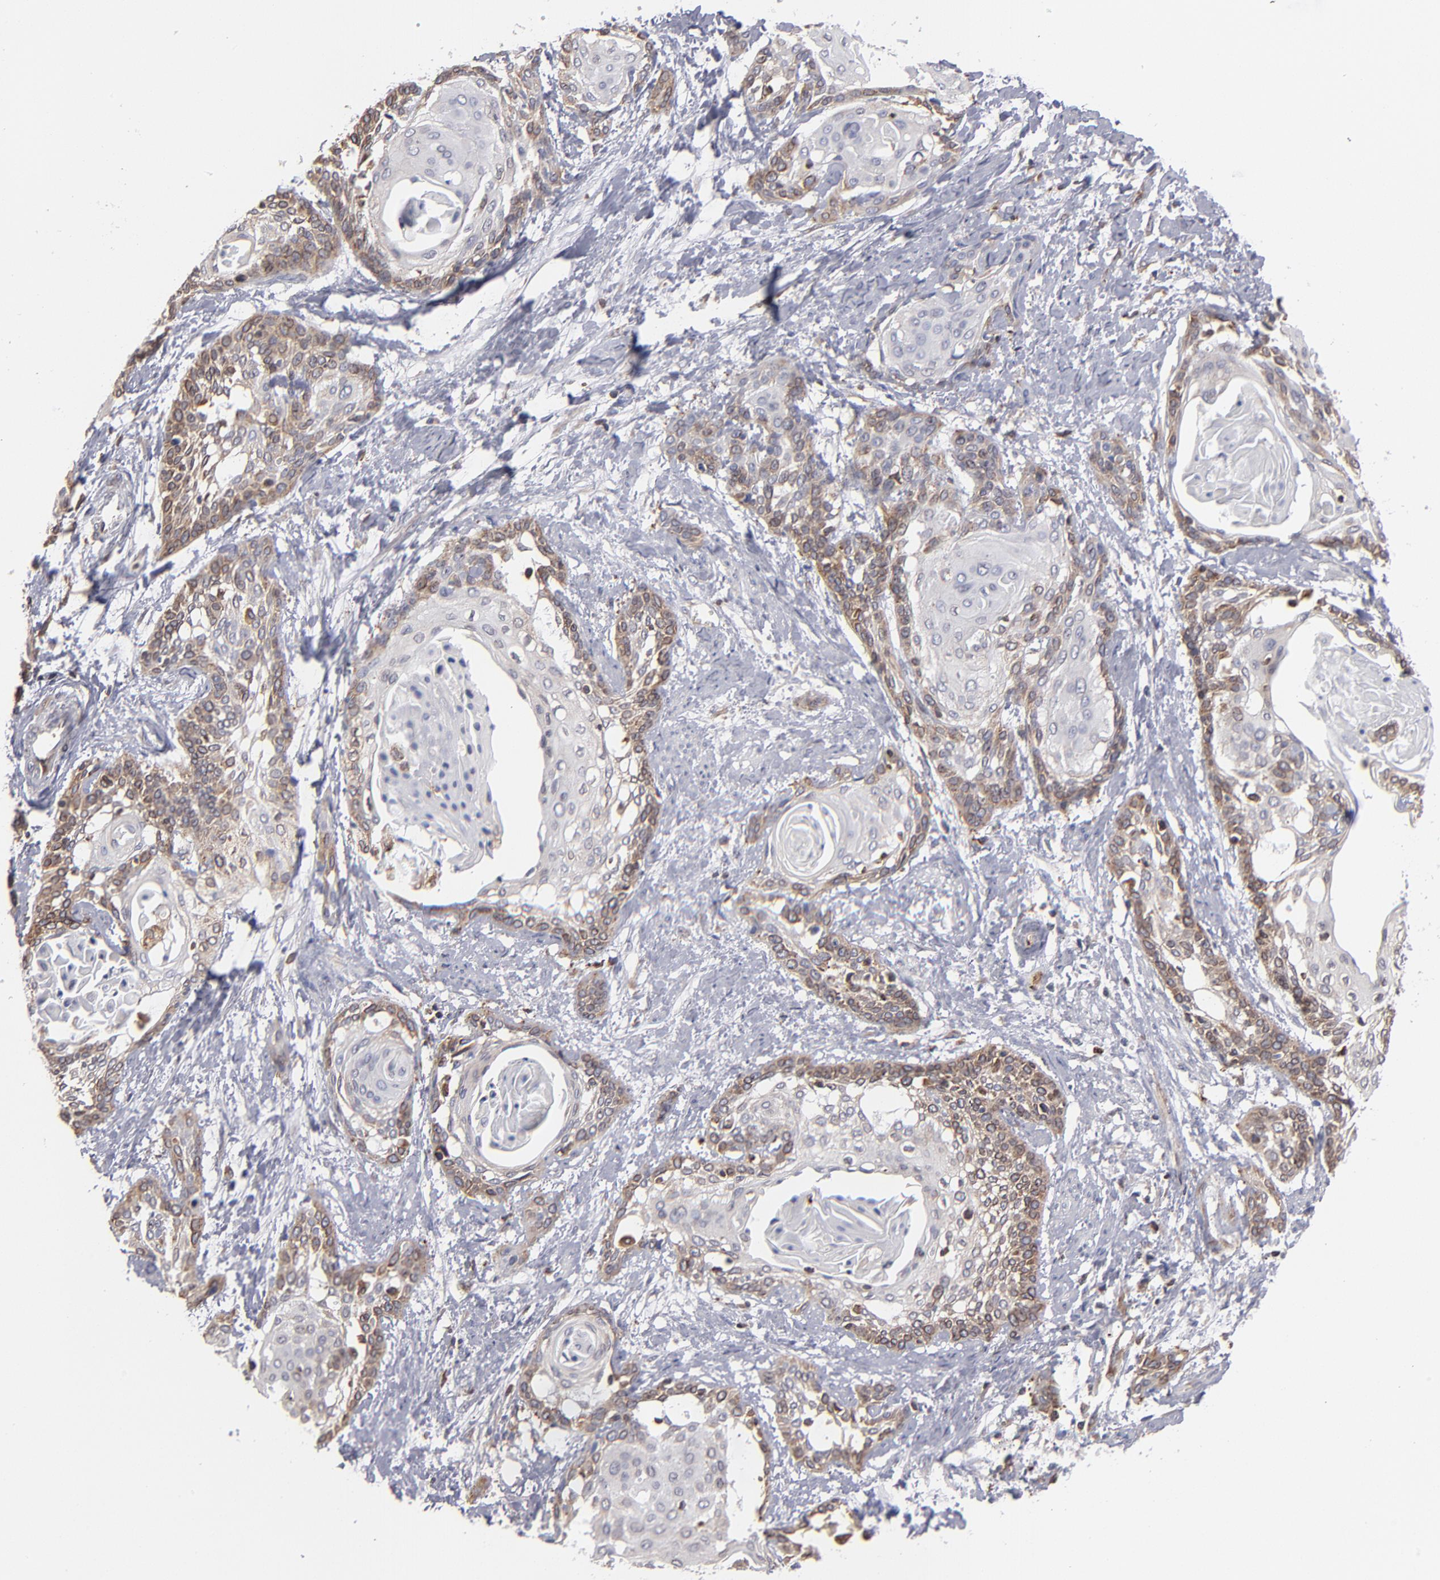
{"staining": {"intensity": "moderate", "quantity": ">75%", "location": "cytoplasmic/membranous"}, "tissue": "cervical cancer", "cell_type": "Tumor cells", "image_type": "cancer", "snomed": [{"axis": "morphology", "description": "Squamous cell carcinoma, NOS"}, {"axis": "topography", "description": "Cervix"}], "caption": "High-magnification brightfield microscopy of cervical squamous cell carcinoma stained with DAB (3,3'-diaminobenzidine) (brown) and counterstained with hematoxylin (blue). tumor cells exhibit moderate cytoplasmic/membranous positivity is identified in about>75% of cells.", "gene": "TMX1", "patient": {"sex": "female", "age": 57}}